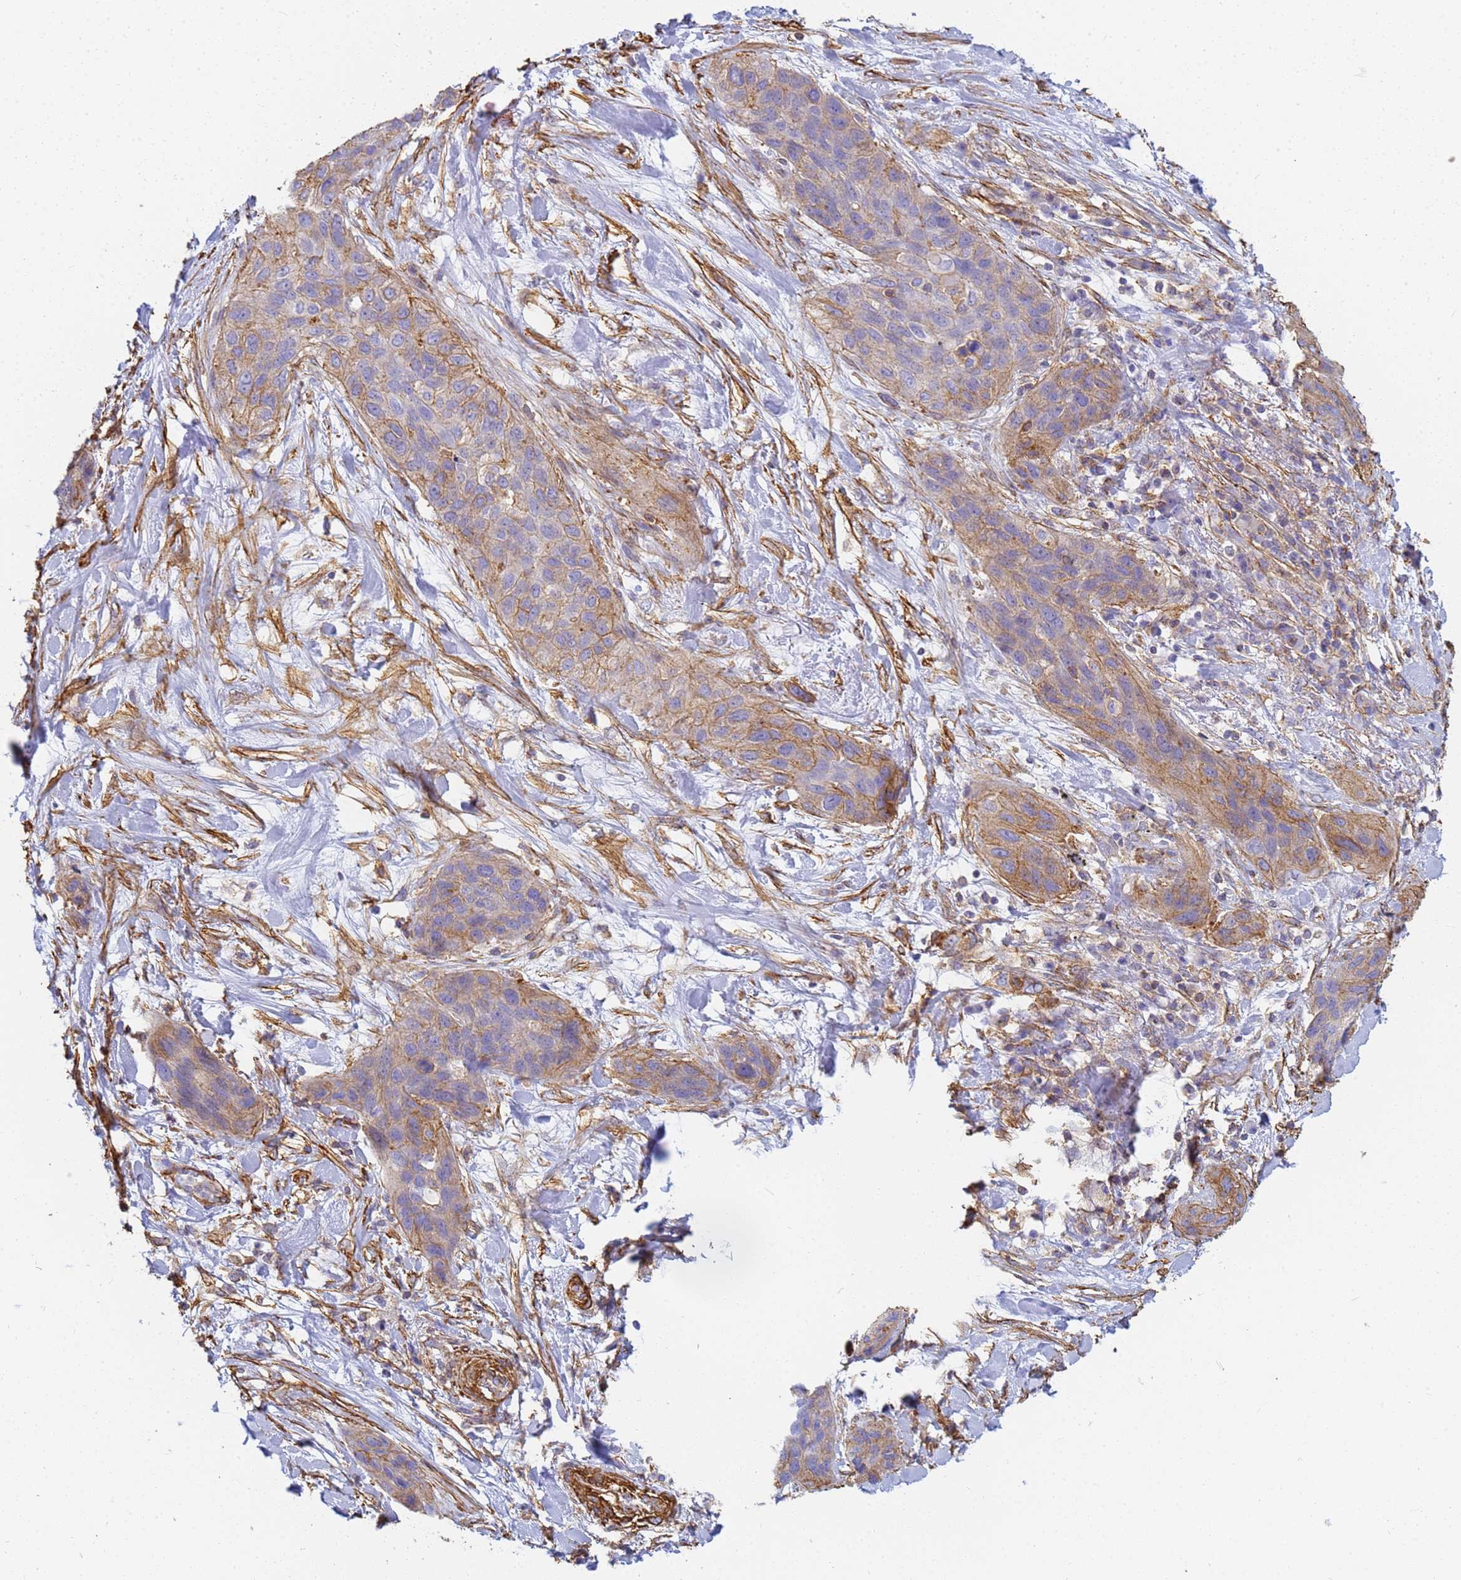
{"staining": {"intensity": "moderate", "quantity": "25%-75%", "location": "cytoplasmic/membranous"}, "tissue": "lung cancer", "cell_type": "Tumor cells", "image_type": "cancer", "snomed": [{"axis": "morphology", "description": "Squamous cell carcinoma, NOS"}, {"axis": "topography", "description": "Lung"}], "caption": "About 25%-75% of tumor cells in lung squamous cell carcinoma demonstrate moderate cytoplasmic/membranous protein positivity as visualized by brown immunohistochemical staining.", "gene": "TPM1", "patient": {"sex": "female", "age": 70}}